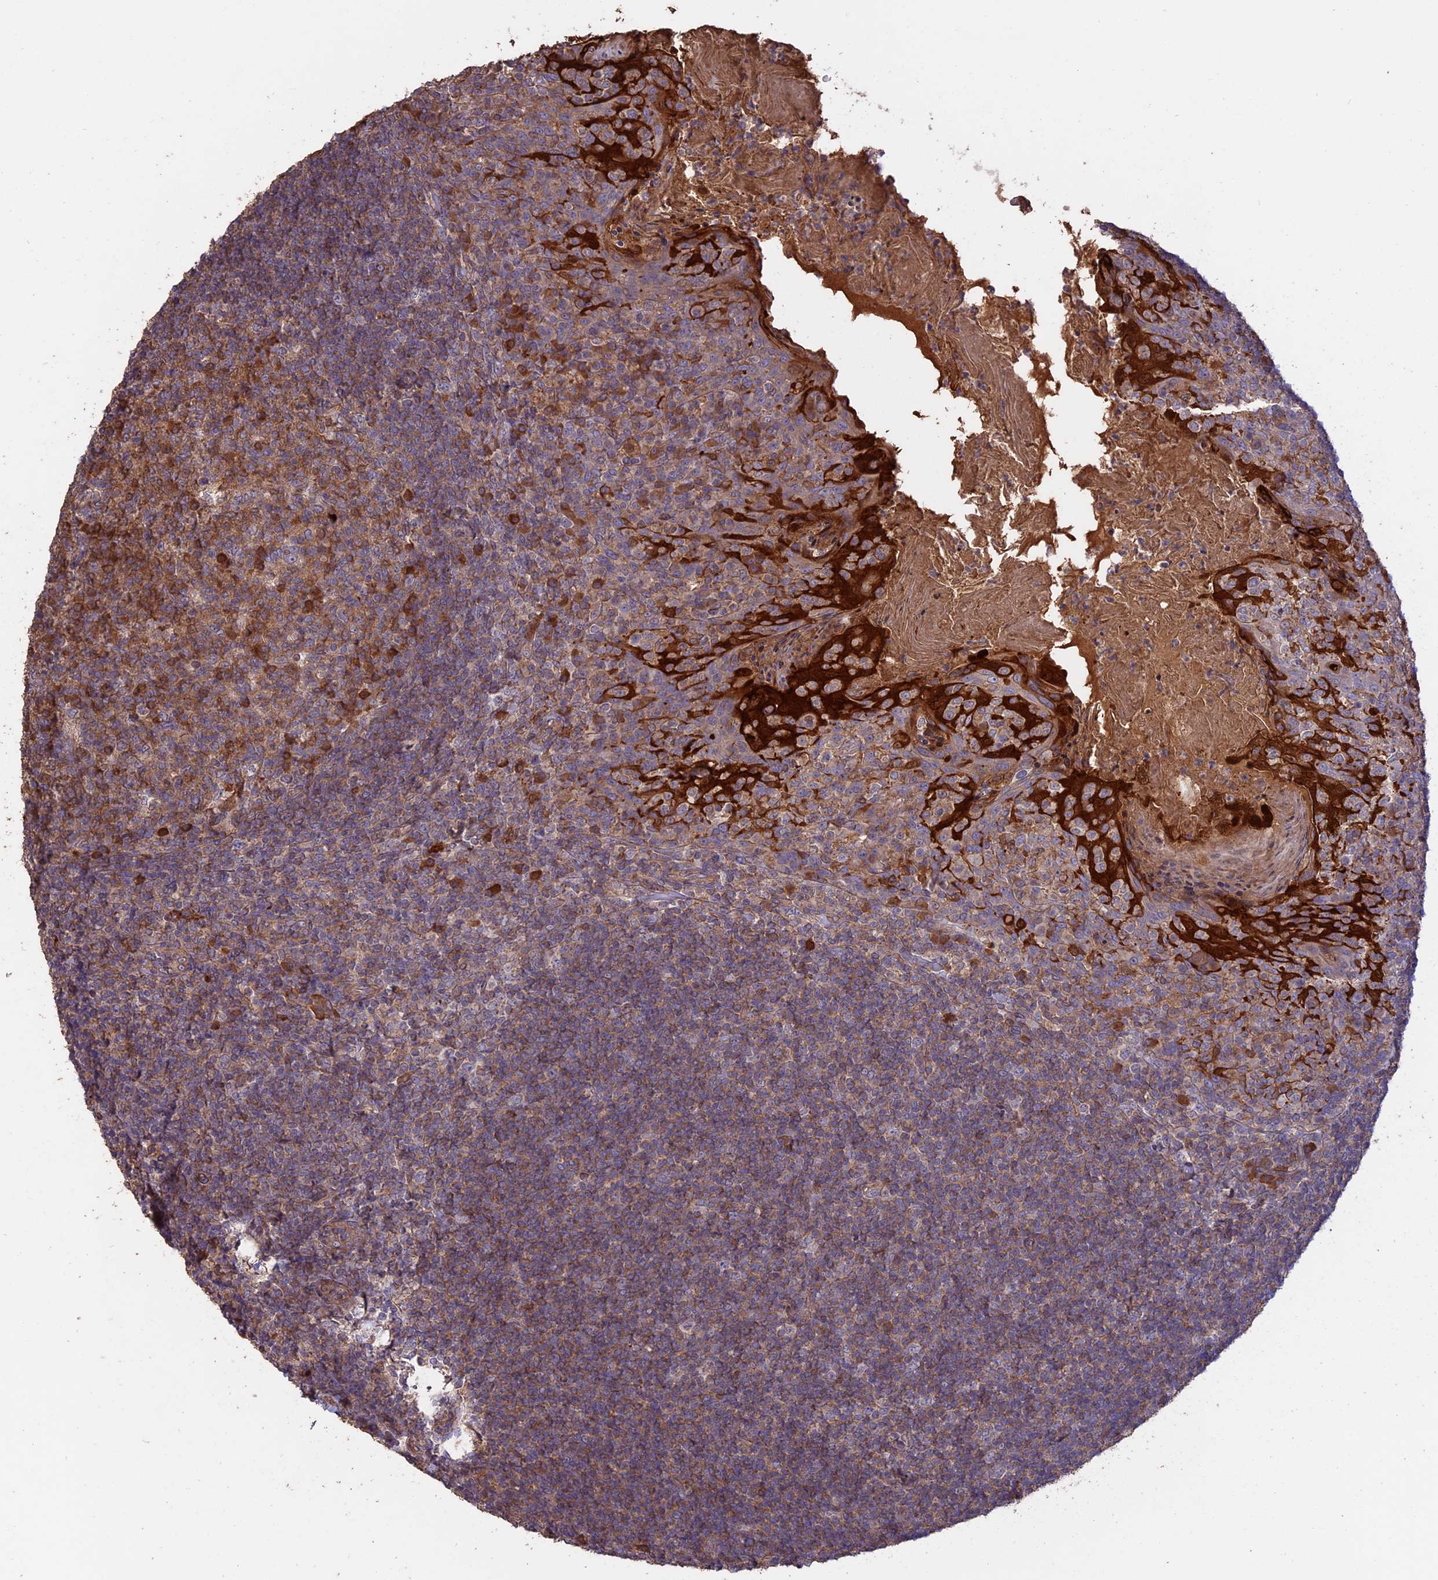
{"staining": {"intensity": "moderate", "quantity": "25%-75%", "location": "cytoplasmic/membranous"}, "tissue": "tonsil", "cell_type": "Germinal center cells", "image_type": "normal", "snomed": [{"axis": "morphology", "description": "Normal tissue, NOS"}, {"axis": "topography", "description": "Tonsil"}], "caption": "Immunohistochemical staining of benign human tonsil shows moderate cytoplasmic/membranous protein staining in about 25%-75% of germinal center cells.", "gene": "RASAL1", "patient": {"sex": "female", "age": 10}}